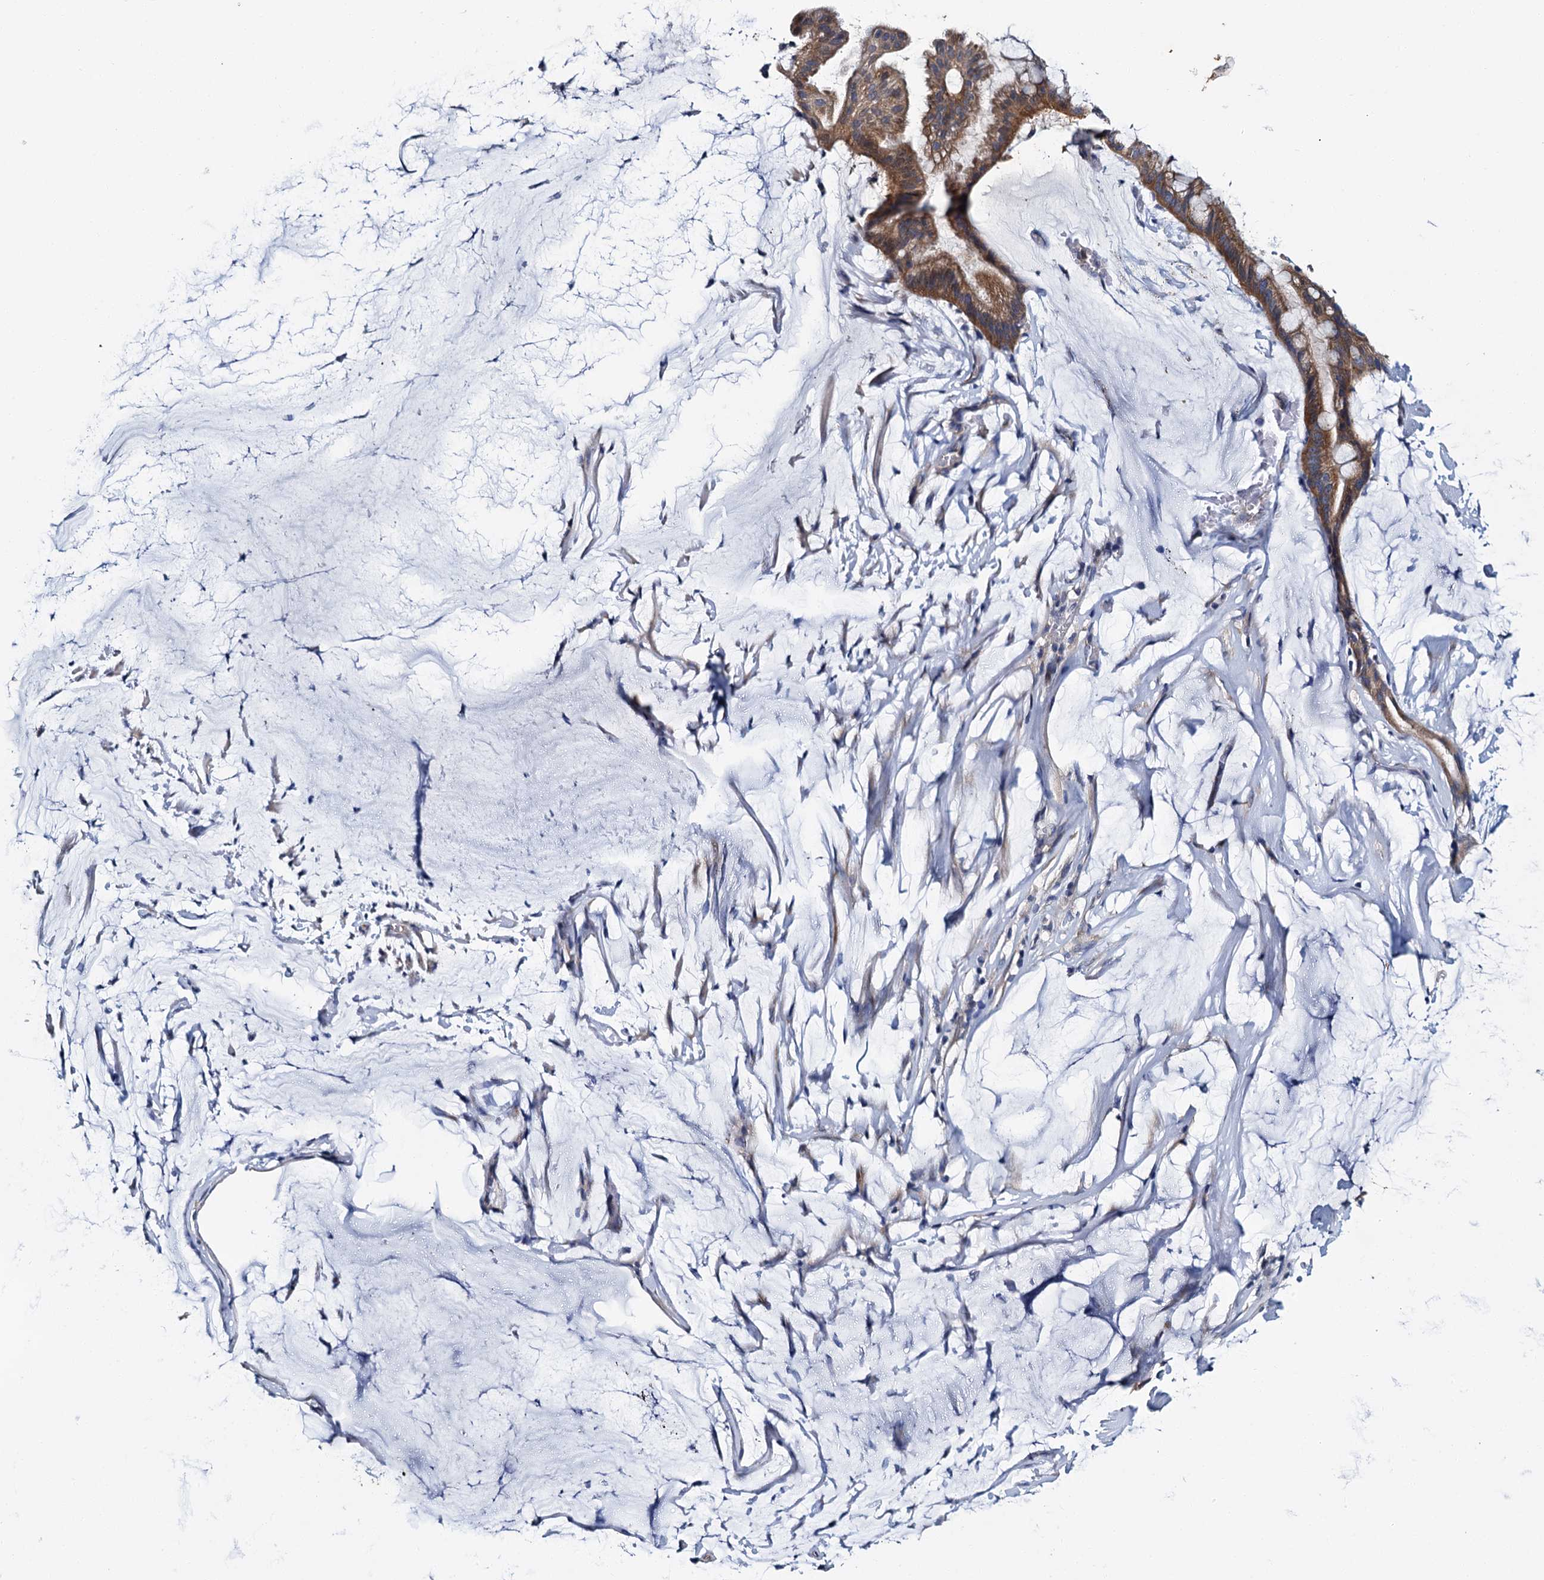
{"staining": {"intensity": "moderate", "quantity": ">75%", "location": "cytoplasmic/membranous"}, "tissue": "ovarian cancer", "cell_type": "Tumor cells", "image_type": "cancer", "snomed": [{"axis": "morphology", "description": "Cystadenocarcinoma, mucinous, NOS"}, {"axis": "topography", "description": "Ovary"}], "caption": "Human ovarian mucinous cystadenocarcinoma stained with a protein marker shows moderate staining in tumor cells.", "gene": "CEP295", "patient": {"sex": "female", "age": 73}}